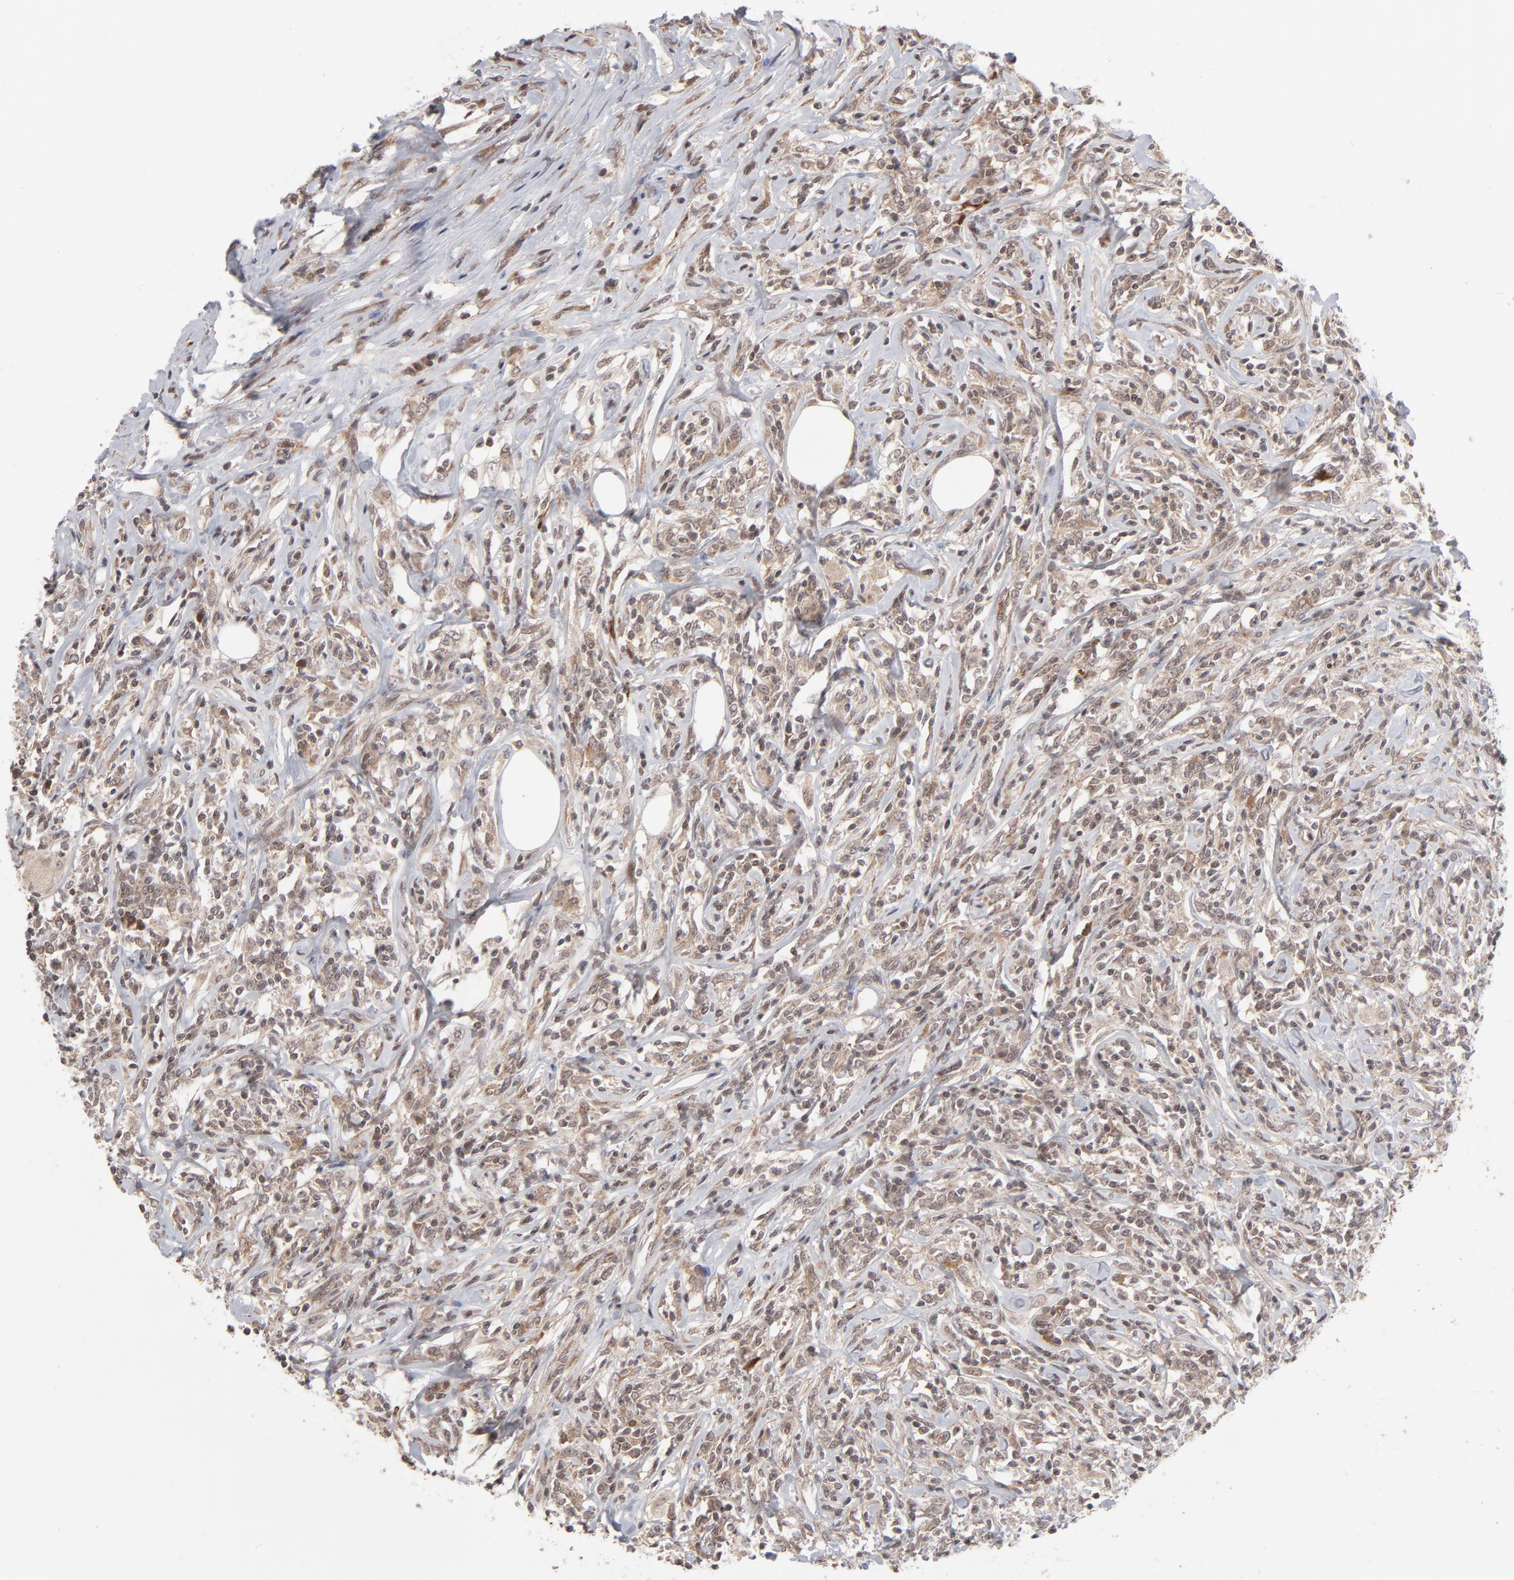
{"staining": {"intensity": "weak", "quantity": ">75%", "location": "nuclear"}, "tissue": "lymphoma", "cell_type": "Tumor cells", "image_type": "cancer", "snomed": [{"axis": "morphology", "description": "Malignant lymphoma, non-Hodgkin's type, High grade"}, {"axis": "topography", "description": "Lymph node"}], "caption": "This is an image of immunohistochemistry staining of lymphoma, which shows weak expression in the nuclear of tumor cells.", "gene": "ARIH1", "patient": {"sex": "female", "age": 84}}